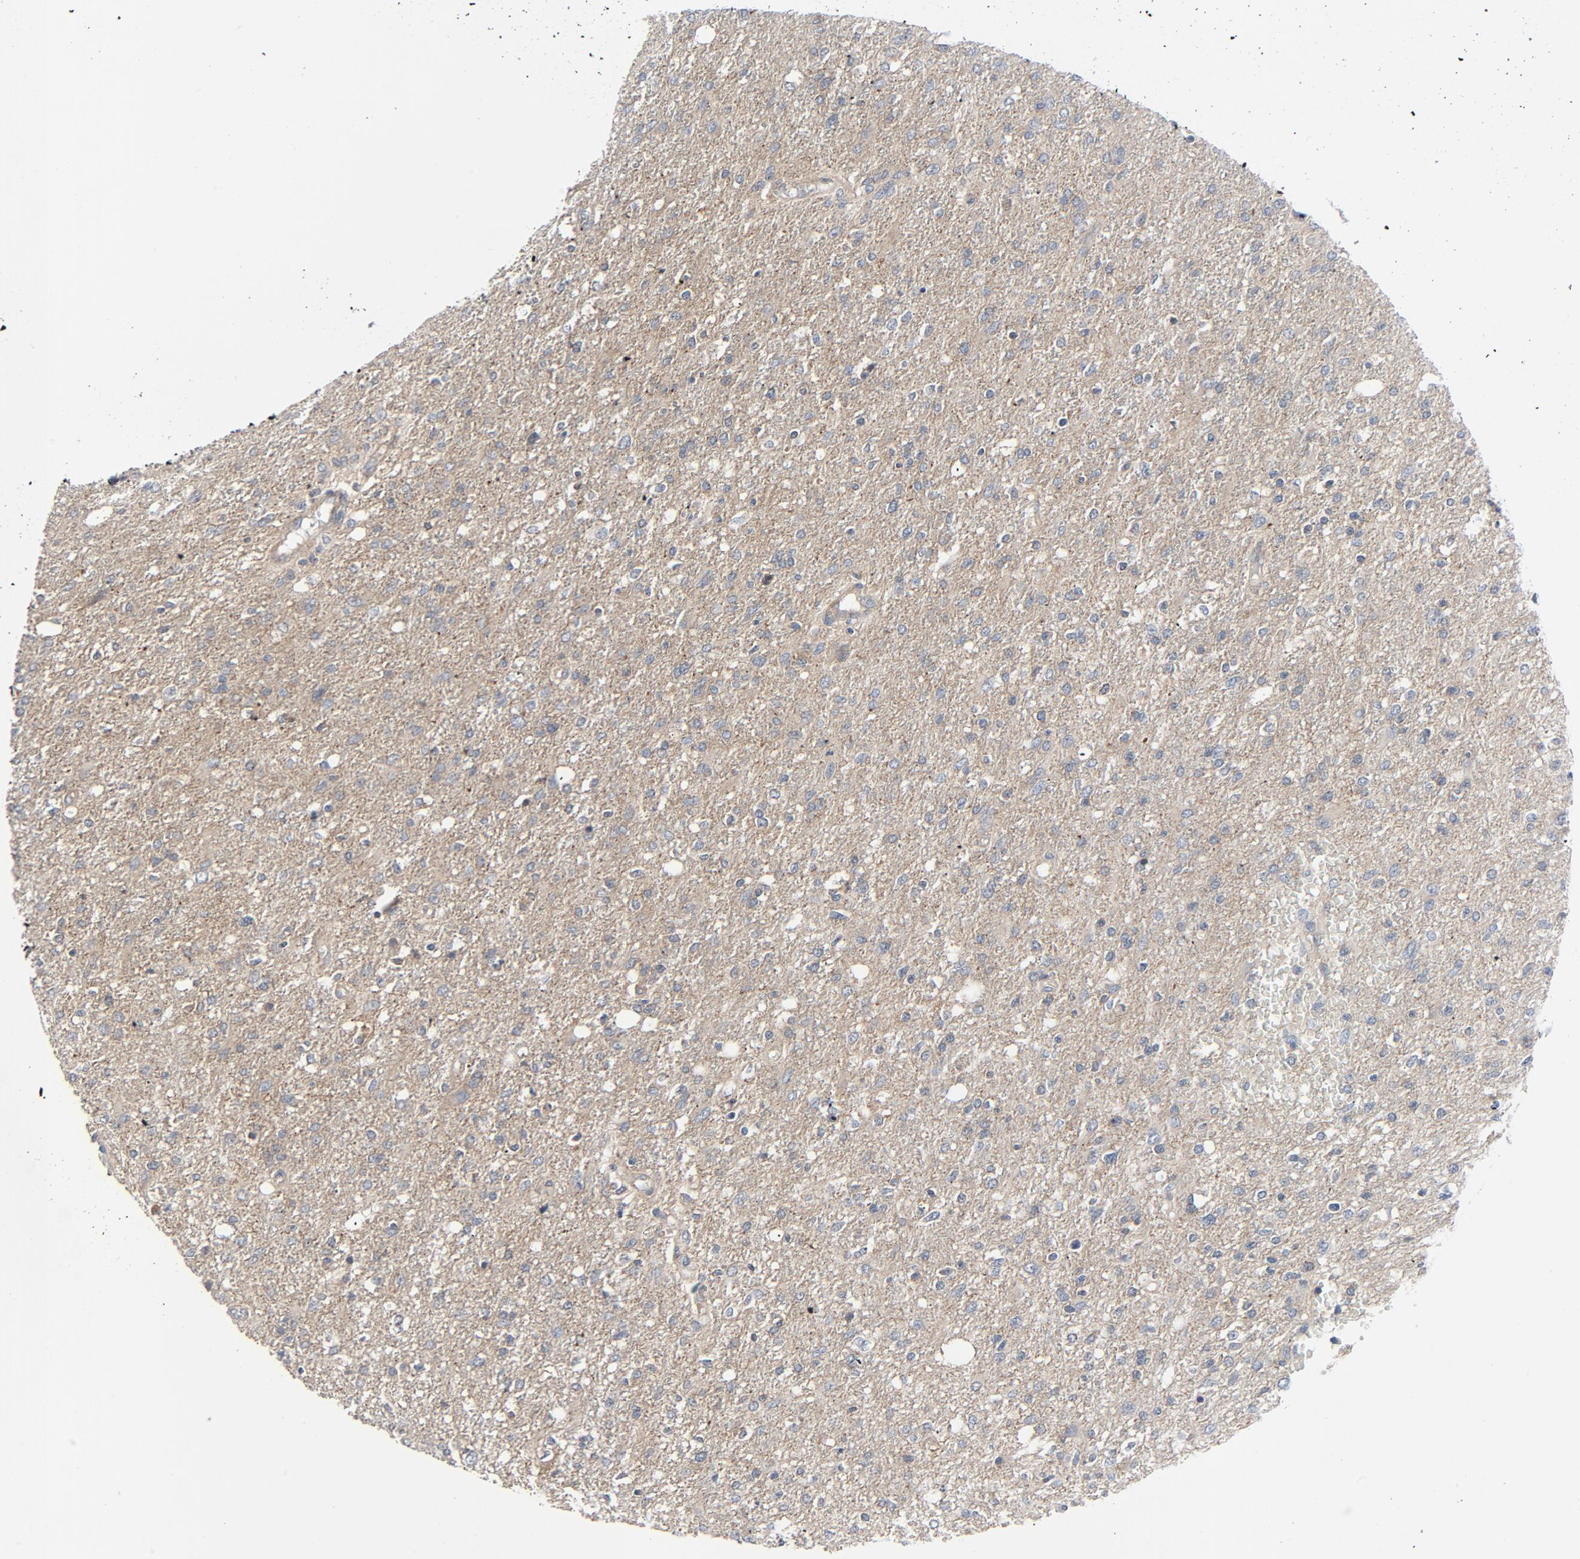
{"staining": {"intensity": "weak", "quantity": ">75%", "location": "cytoplasmic/membranous"}, "tissue": "glioma", "cell_type": "Tumor cells", "image_type": "cancer", "snomed": [{"axis": "morphology", "description": "Glioma, malignant, High grade"}, {"axis": "topography", "description": "Cerebral cortex"}], "caption": "Immunohistochemistry (IHC) histopathology image of human high-grade glioma (malignant) stained for a protein (brown), which exhibits low levels of weak cytoplasmic/membranous expression in approximately >75% of tumor cells.", "gene": "TSG101", "patient": {"sex": "male", "age": 76}}